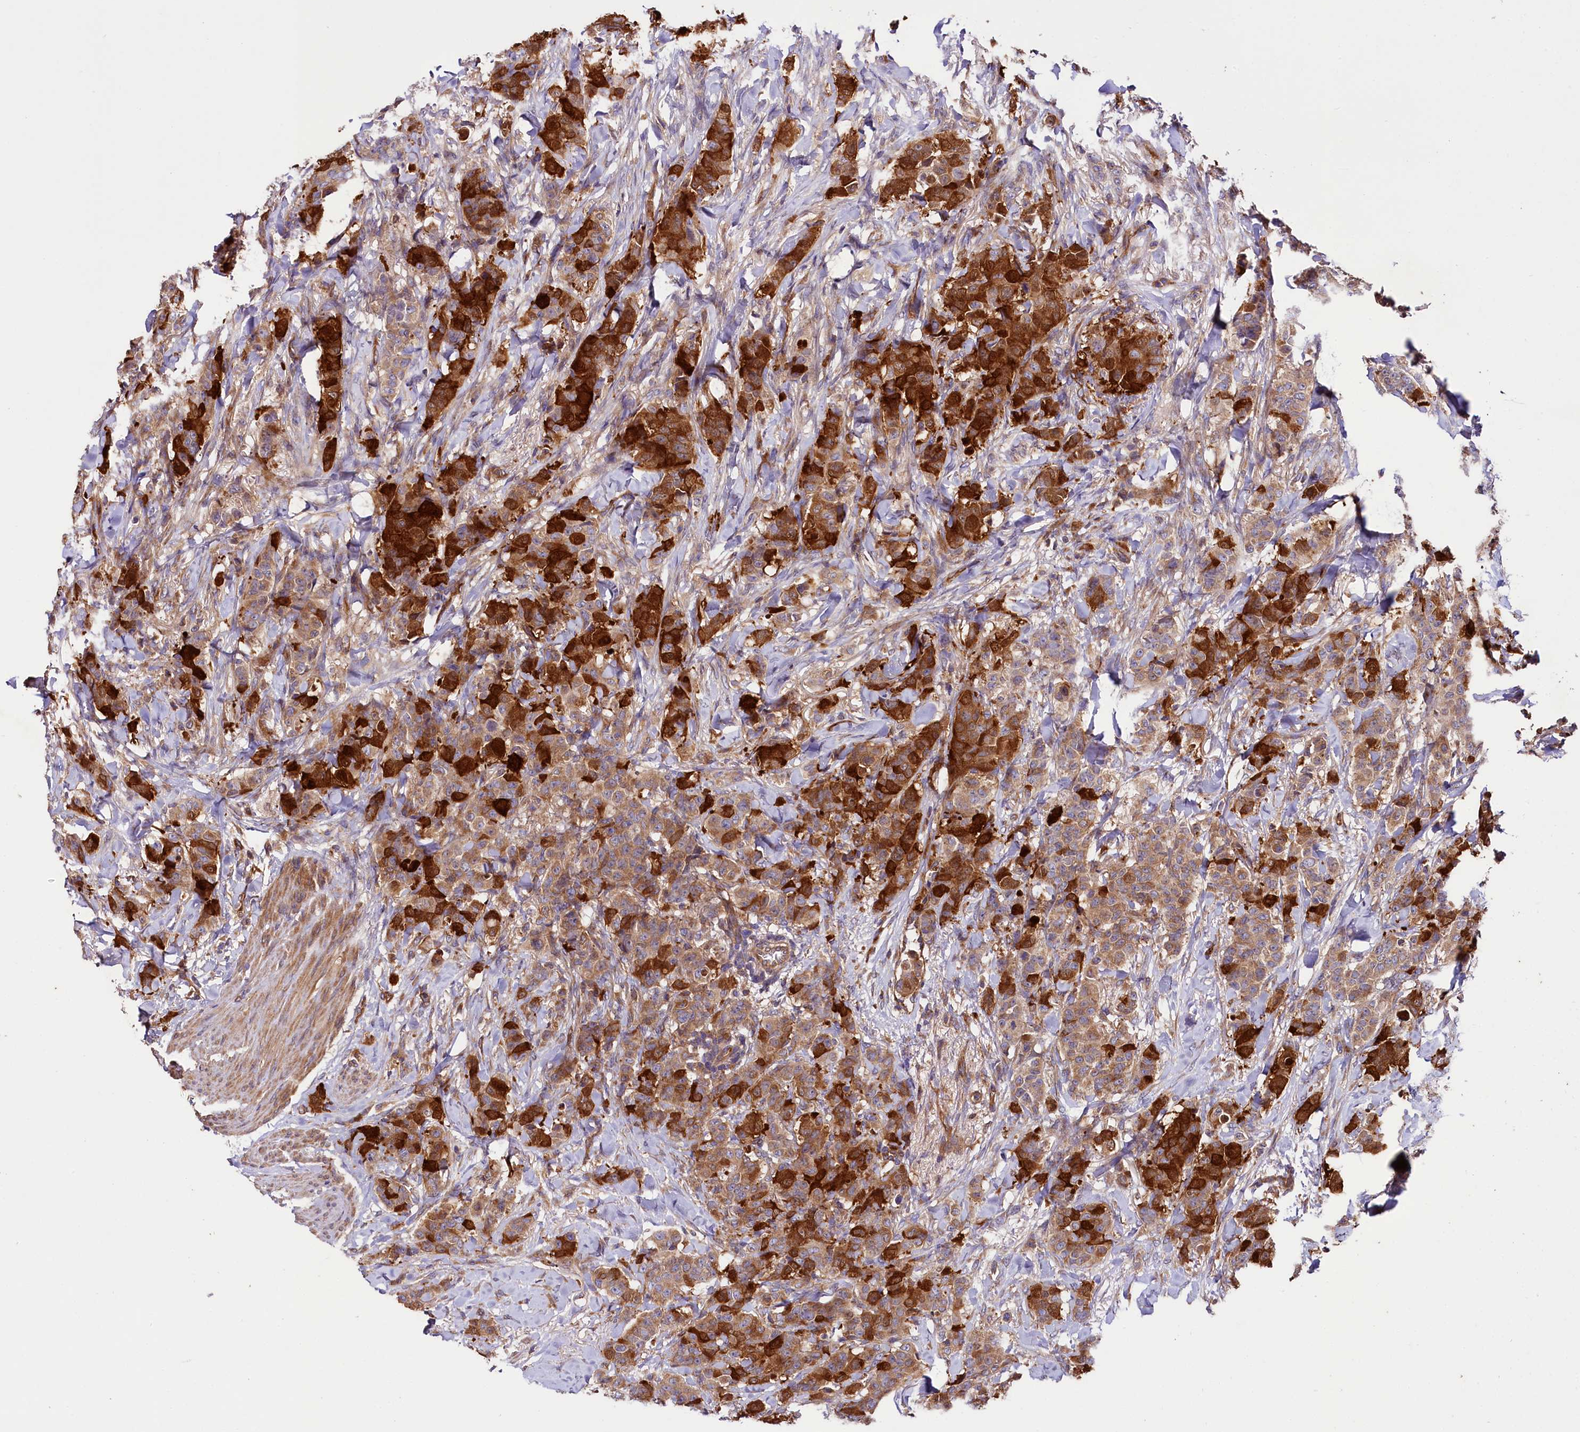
{"staining": {"intensity": "strong", "quantity": ">75%", "location": "cytoplasmic/membranous"}, "tissue": "breast cancer", "cell_type": "Tumor cells", "image_type": "cancer", "snomed": [{"axis": "morphology", "description": "Duct carcinoma"}, {"axis": "topography", "description": "Breast"}], "caption": "DAB immunohistochemical staining of human breast cancer demonstrates strong cytoplasmic/membranous protein expression in about >75% of tumor cells.", "gene": "CEP295", "patient": {"sex": "female", "age": 40}}